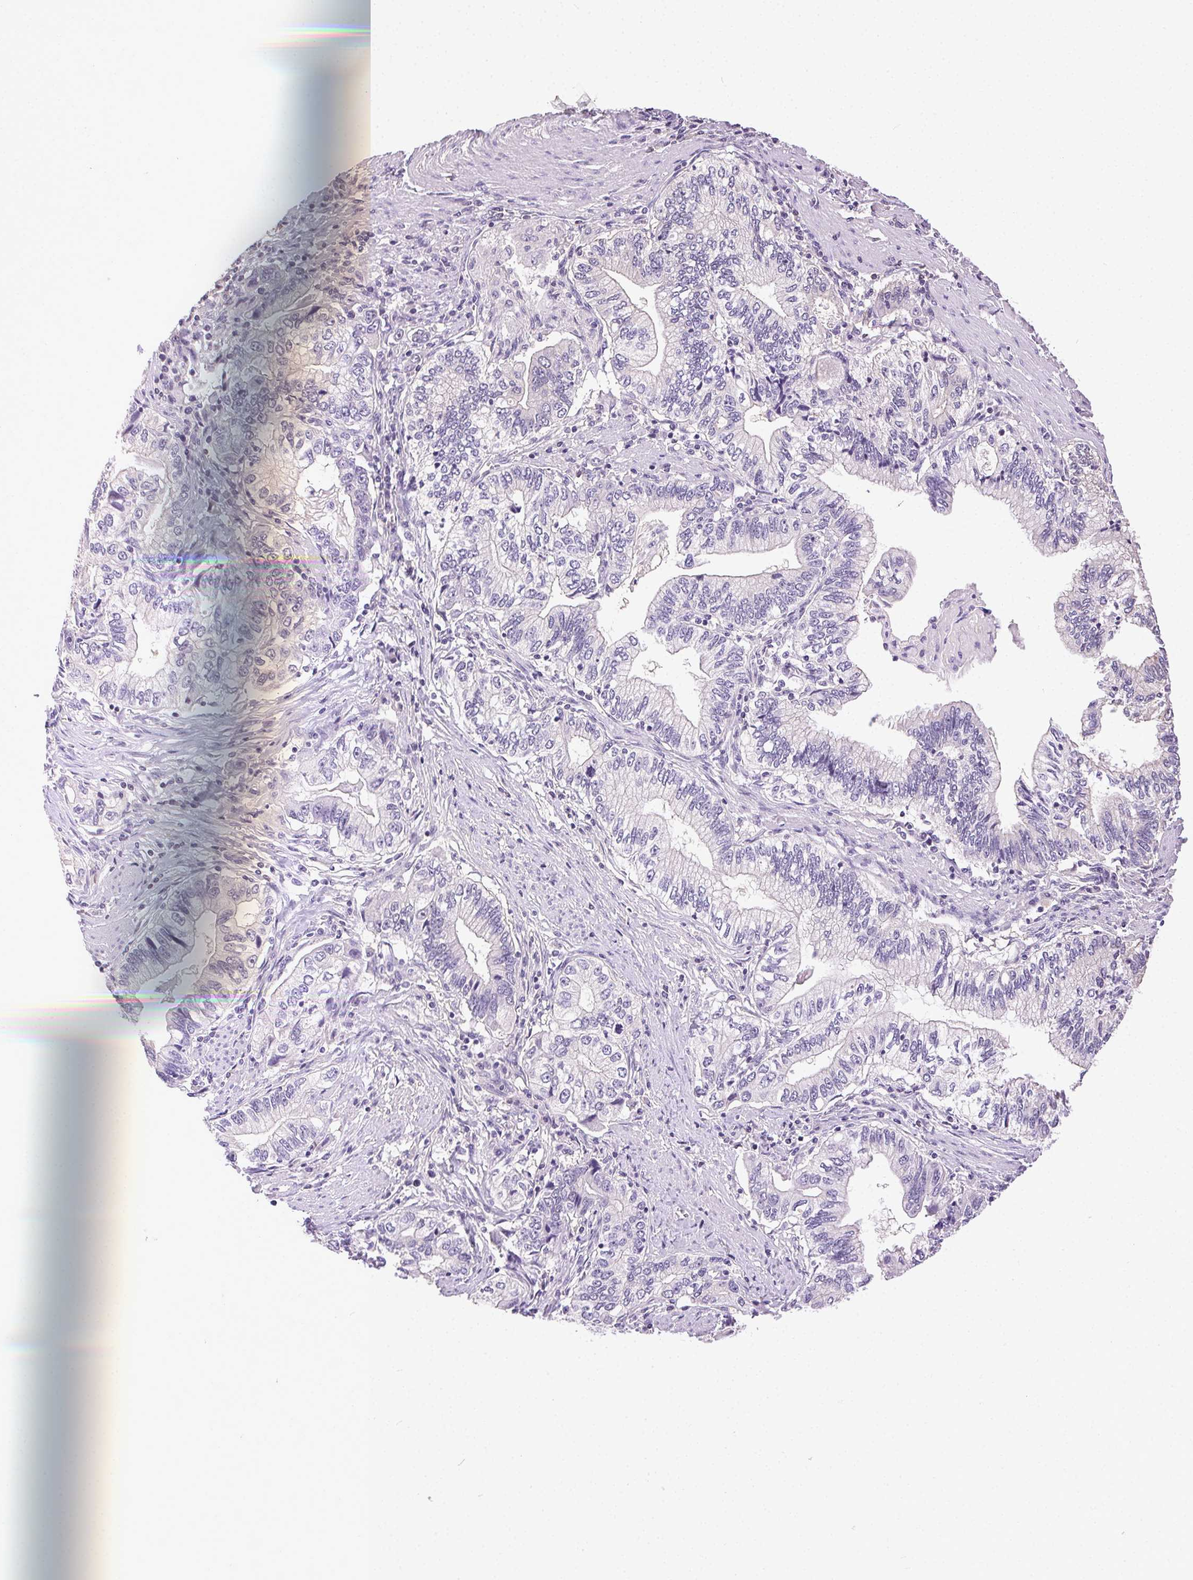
{"staining": {"intensity": "negative", "quantity": "none", "location": "none"}, "tissue": "stomach cancer", "cell_type": "Tumor cells", "image_type": "cancer", "snomed": [{"axis": "morphology", "description": "Adenocarcinoma, NOS"}, {"axis": "topography", "description": "Stomach, lower"}], "caption": "Immunohistochemistry (IHC) micrograph of stomach adenocarcinoma stained for a protein (brown), which displays no staining in tumor cells.", "gene": "SYCE2", "patient": {"sex": "female", "age": 72}}